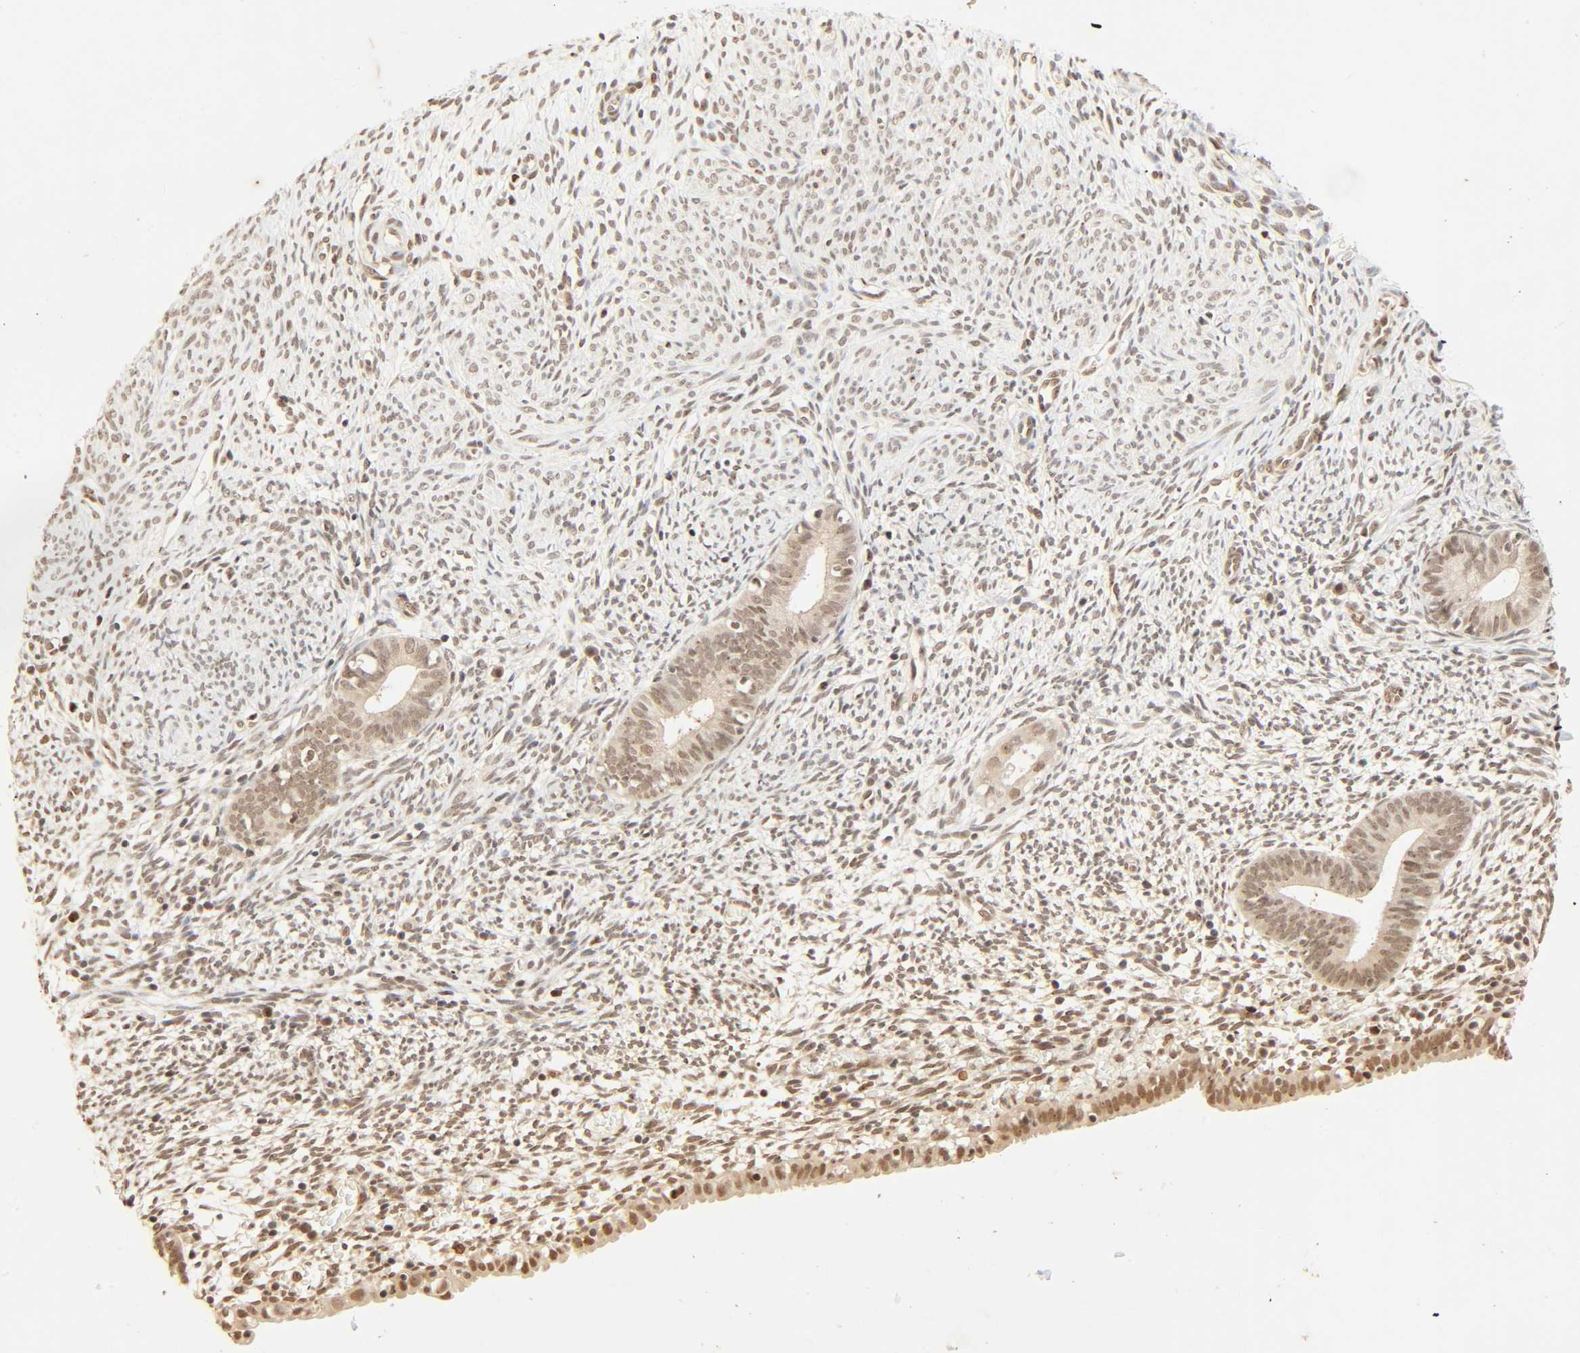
{"staining": {"intensity": "weak", "quantity": "25%-75%", "location": "nuclear"}, "tissue": "endometrium", "cell_type": "Cells in endometrial stroma", "image_type": "normal", "snomed": [{"axis": "morphology", "description": "Normal tissue, NOS"}, {"axis": "morphology", "description": "Atrophy, NOS"}, {"axis": "topography", "description": "Uterus"}, {"axis": "topography", "description": "Endometrium"}], "caption": "There is low levels of weak nuclear staining in cells in endometrial stroma of normal endometrium, as demonstrated by immunohistochemical staining (brown color).", "gene": "UBC", "patient": {"sex": "female", "age": 68}}